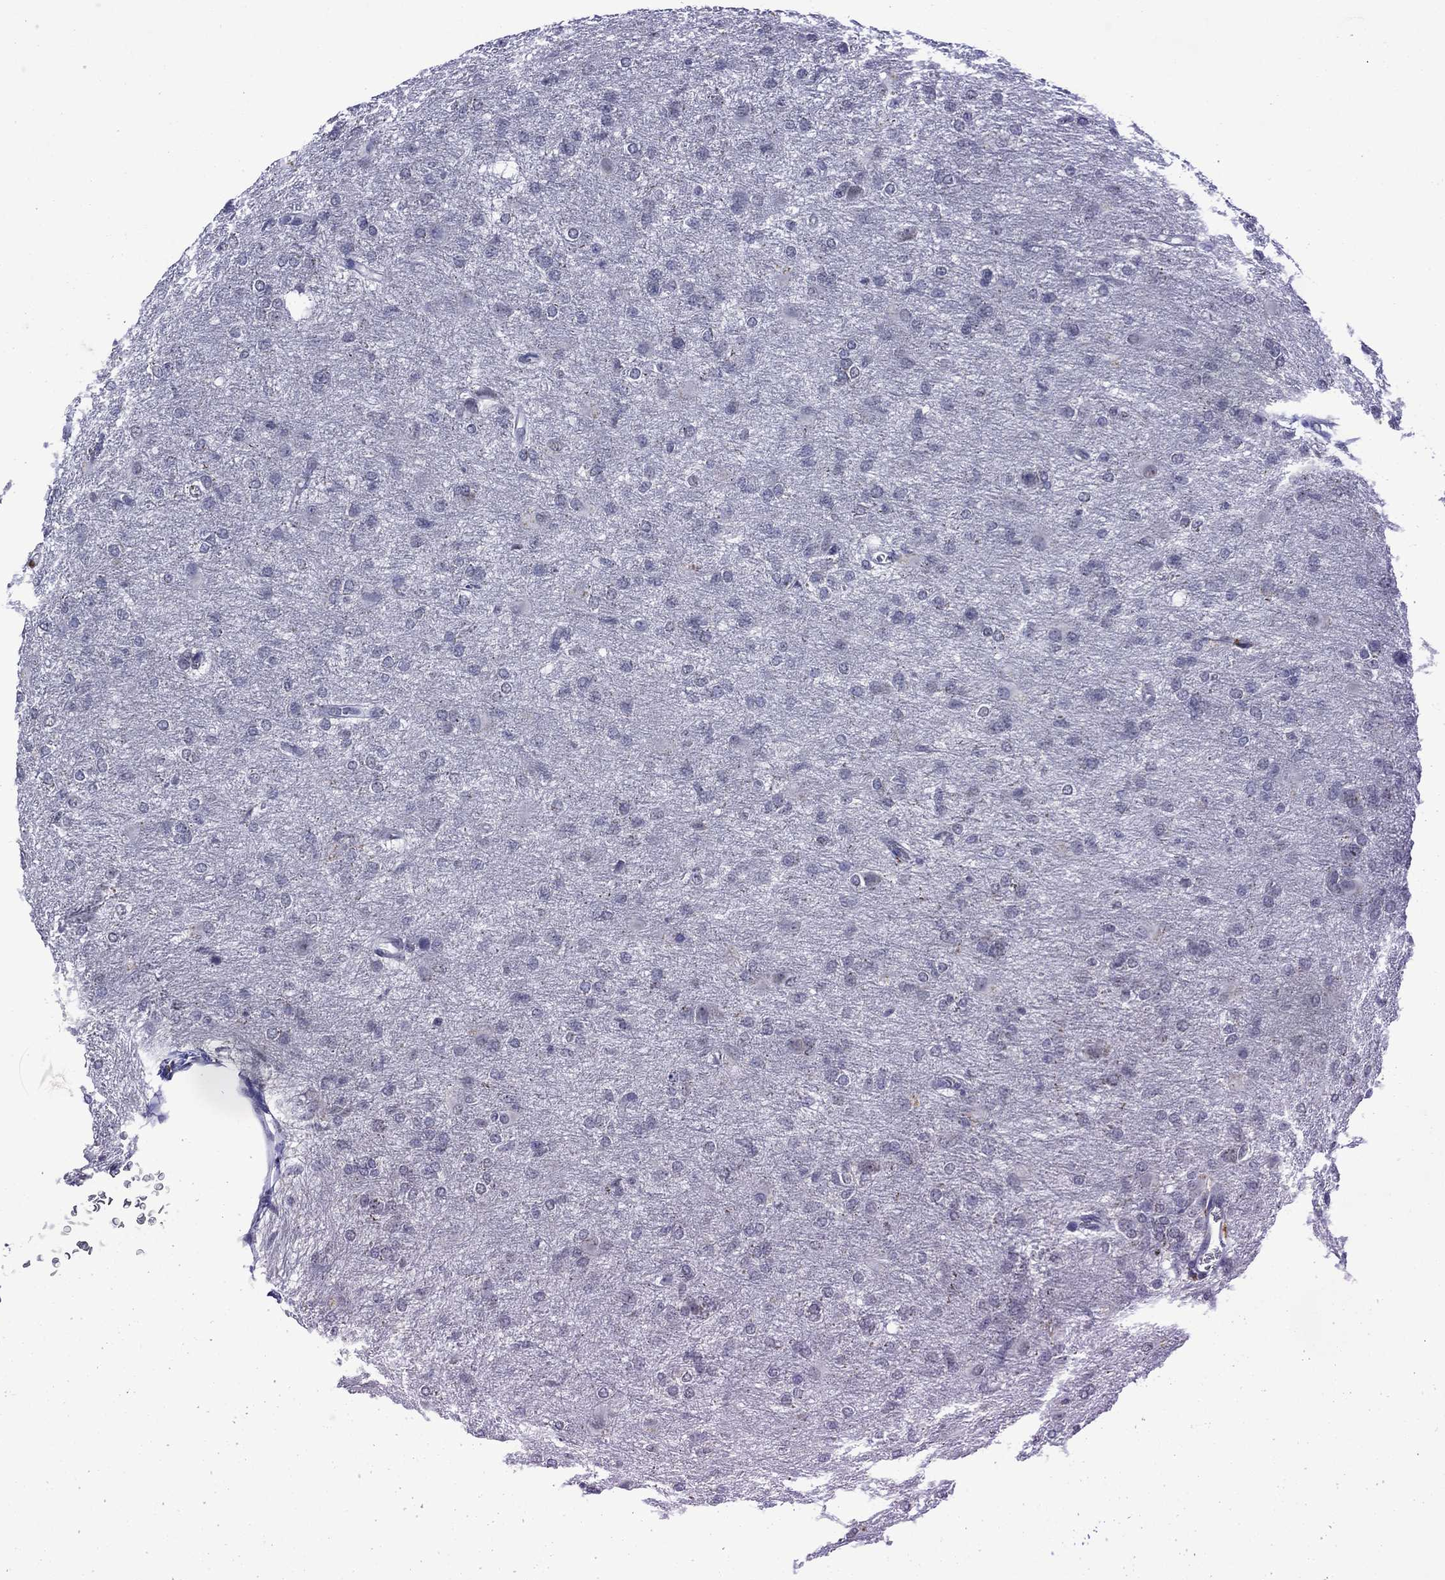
{"staining": {"intensity": "negative", "quantity": "none", "location": "none"}, "tissue": "glioma", "cell_type": "Tumor cells", "image_type": "cancer", "snomed": [{"axis": "morphology", "description": "Glioma, malignant, High grade"}, {"axis": "topography", "description": "Brain"}], "caption": "Immunohistochemistry (IHC) of human malignant high-grade glioma displays no expression in tumor cells.", "gene": "ASB10", "patient": {"sex": "male", "age": 68}}